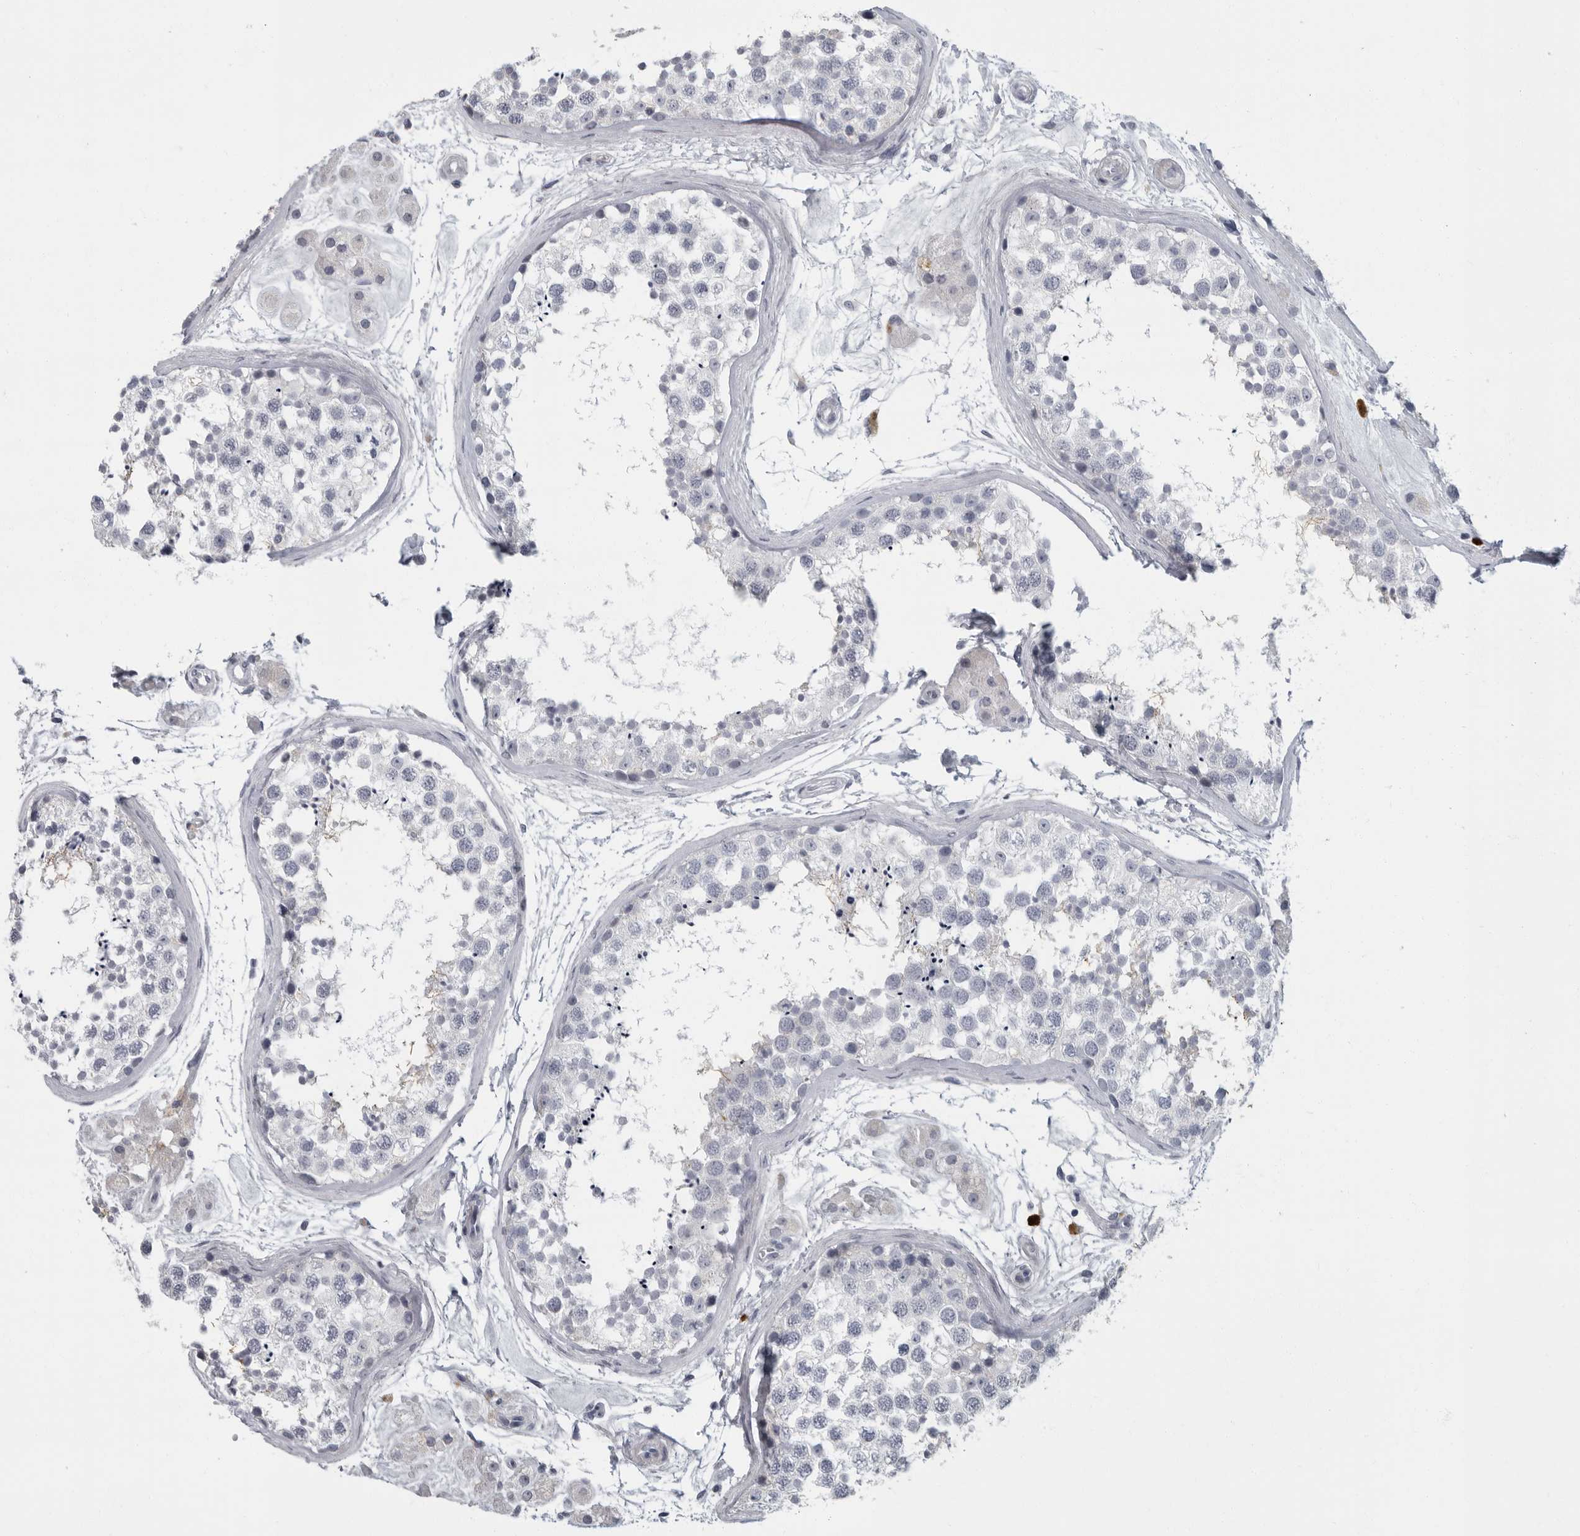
{"staining": {"intensity": "negative", "quantity": "none", "location": "none"}, "tissue": "testis", "cell_type": "Cells in seminiferous ducts", "image_type": "normal", "snomed": [{"axis": "morphology", "description": "Normal tissue, NOS"}, {"axis": "topography", "description": "Testis"}], "caption": "This is an immunohistochemistry photomicrograph of normal testis. There is no expression in cells in seminiferous ducts.", "gene": "SLC25A39", "patient": {"sex": "male", "age": 56}}